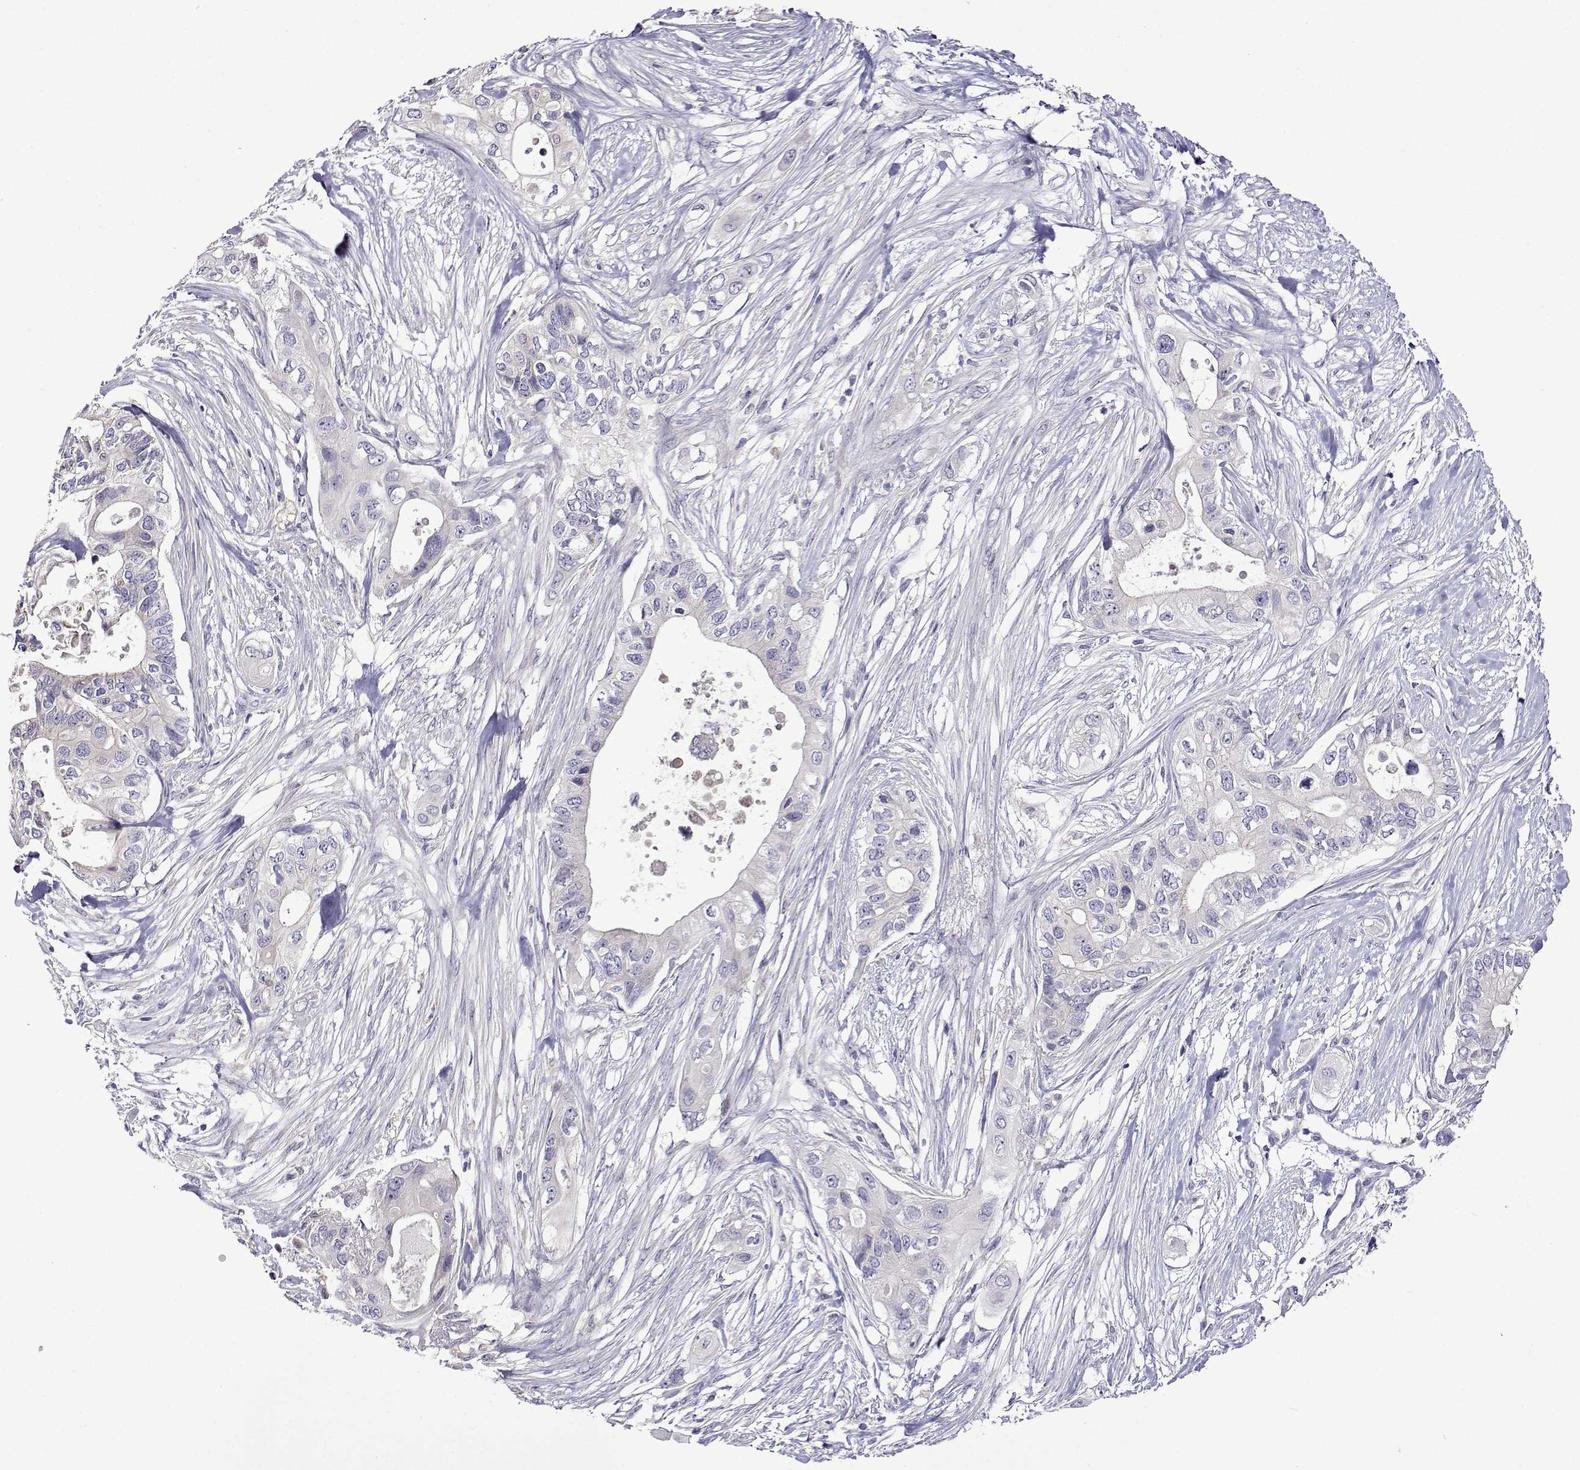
{"staining": {"intensity": "negative", "quantity": "none", "location": "none"}, "tissue": "pancreatic cancer", "cell_type": "Tumor cells", "image_type": "cancer", "snomed": [{"axis": "morphology", "description": "Adenocarcinoma, NOS"}, {"axis": "topography", "description": "Pancreas"}], "caption": "DAB immunohistochemical staining of human pancreatic cancer exhibits no significant positivity in tumor cells. Nuclei are stained in blue.", "gene": "SULT2A1", "patient": {"sex": "female", "age": 63}}